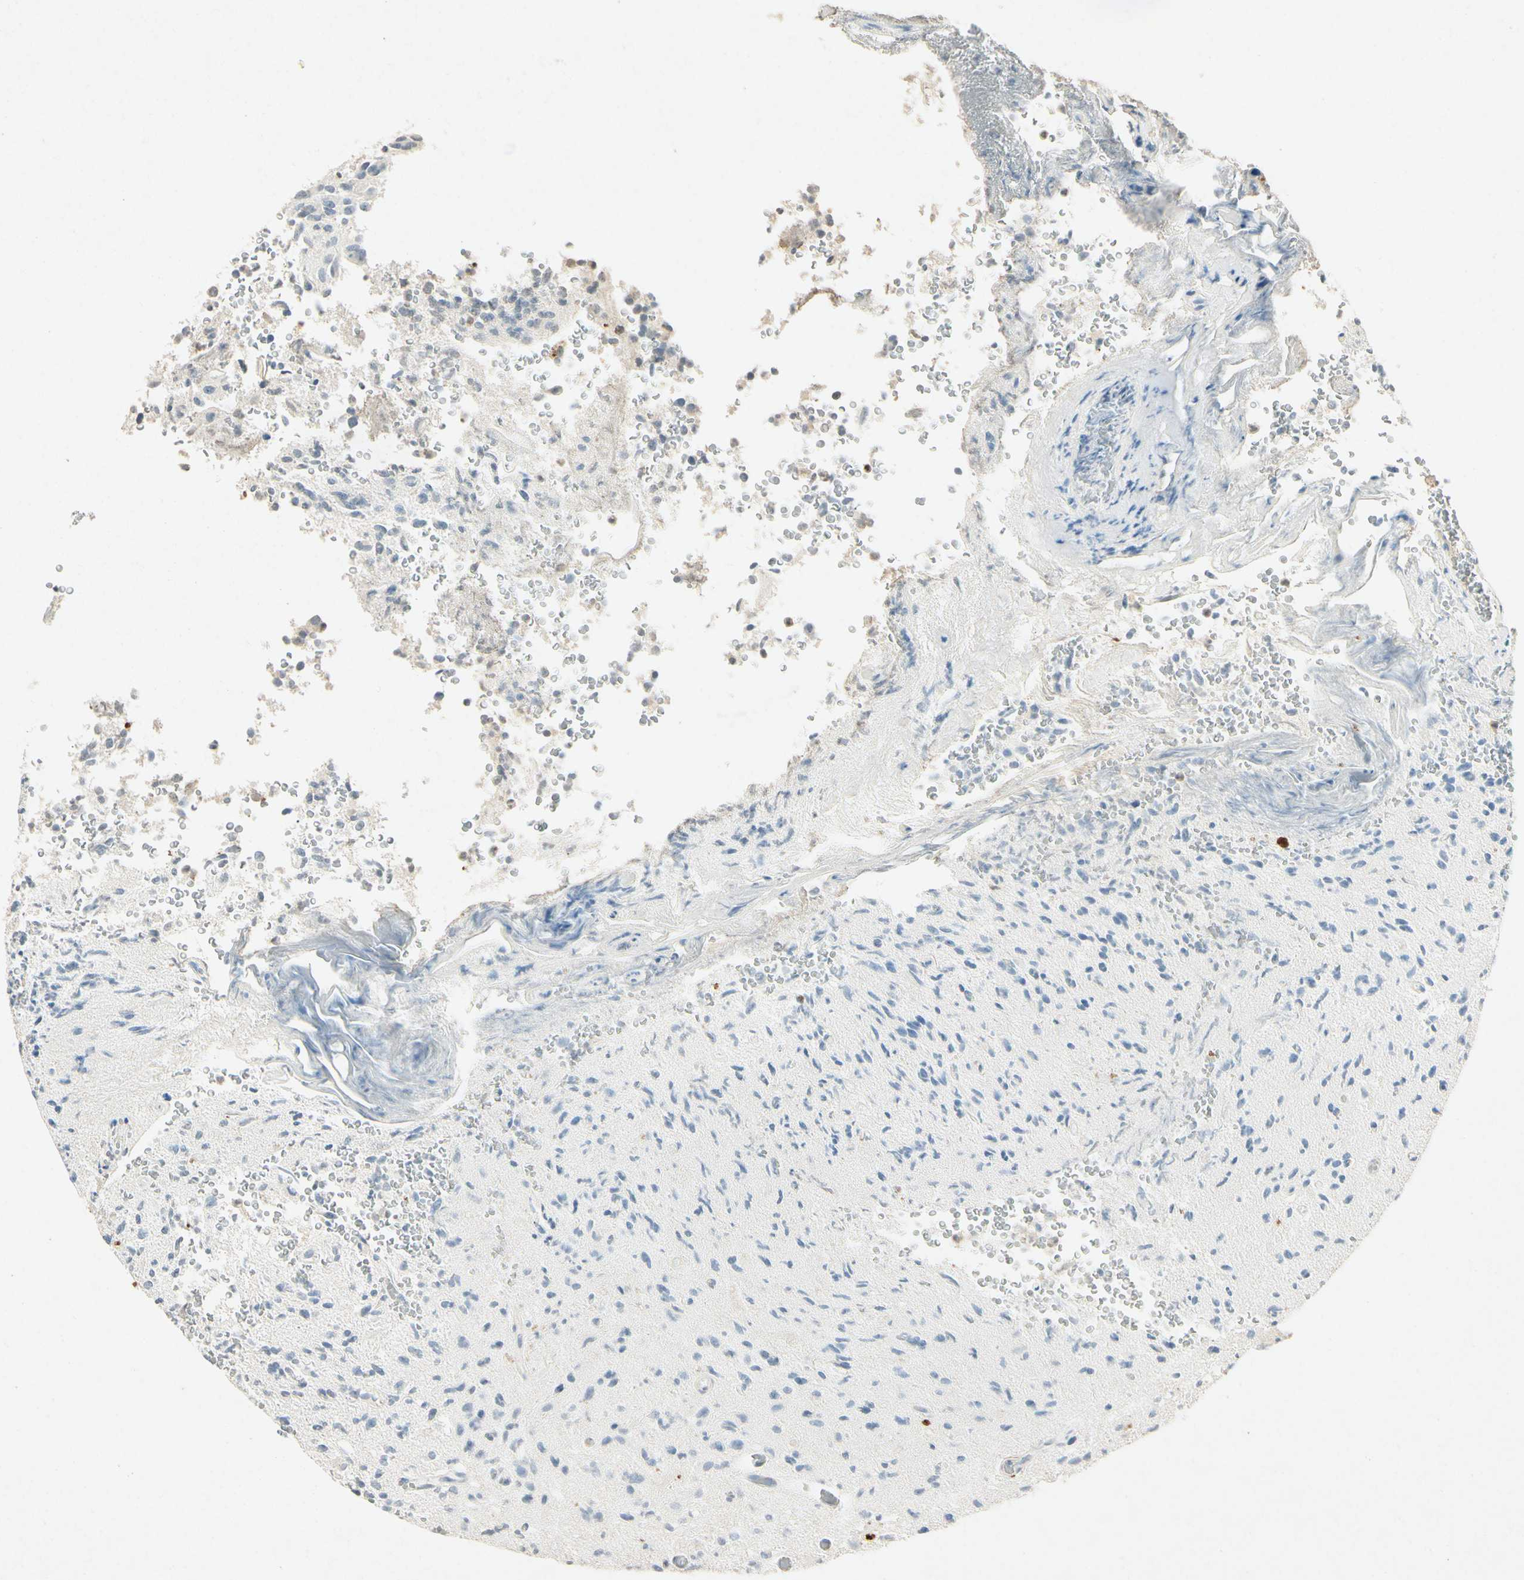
{"staining": {"intensity": "negative", "quantity": "none", "location": "none"}, "tissue": "glioma", "cell_type": "Tumor cells", "image_type": "cancer", "snomed": [{"axis": "morphology", "description": "Glioma, malignant, High grade"}, {"axis": "topography", "description": "pancreas cauda"}], "caption": "This photomicrograph is of malignant glioma (high-grade) stained with IHC to label a protein in brown with the nuclei are counter-stained blue. There is no expression in tumor cells.", "gene": "HSPA1B", "patient": {"sex": "male", "age": 60}}